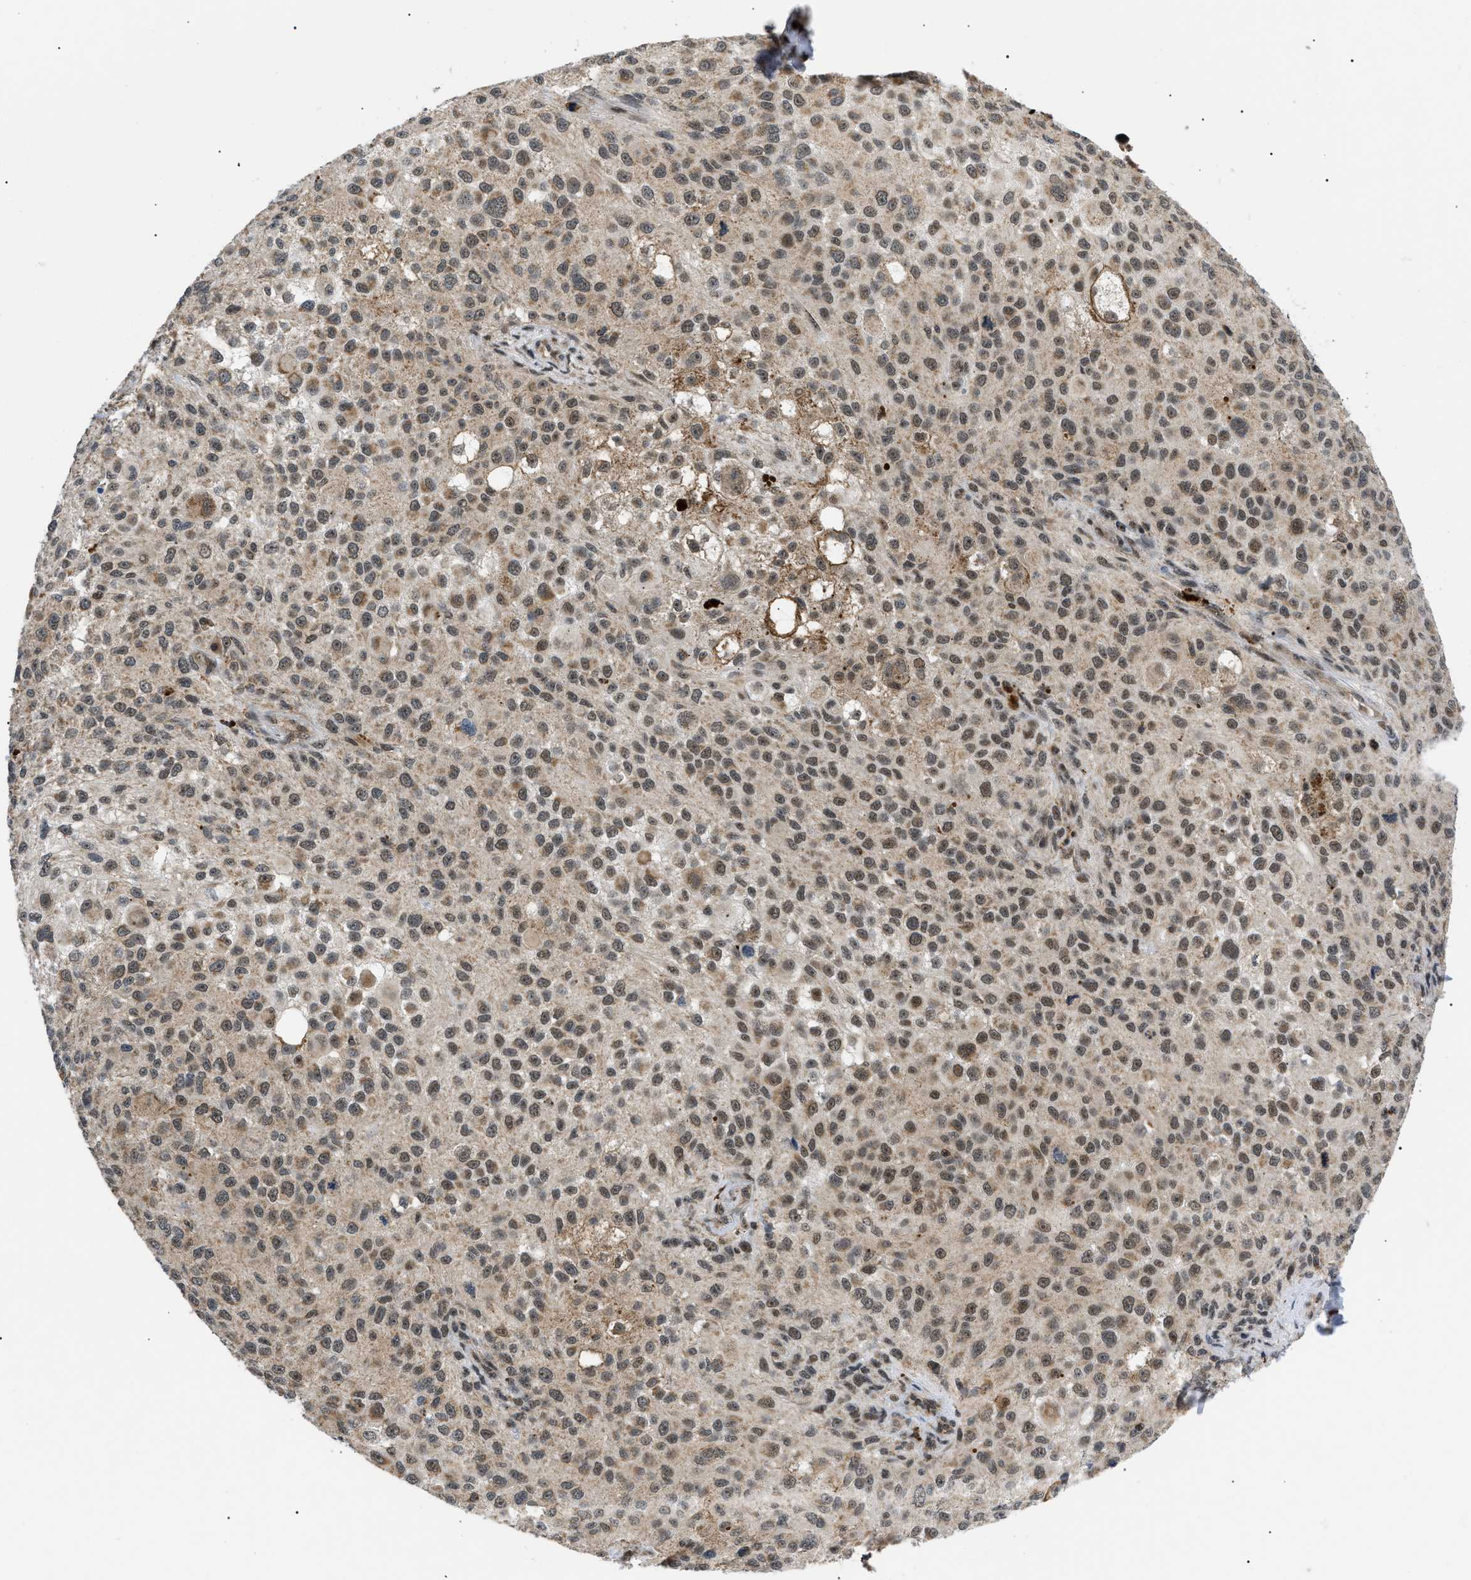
{"staining": {"intensity": "weak", "quantity": ">75%", "location": "cytoplasmic/membranous,nuclear"}, "tissue": "melanoma", "cell_type": "Tumor cells", "image_type": "cancer", "snomed": [{"axis": "morphology", "description": "Necrosis, NOS"}, {"axis": "morphology", "description": "Malignant melanoma, NOS"}, {"axis": "topography", "description": "Skin"}], "caption": "This is an image of IHC staining of malignant melanoma, which shows weak staining in the cytoplasmic/membranous and nuclear of tumor cells.", "gene": "ZBTB11", "patient": {"sex": "female", "age": 87}}